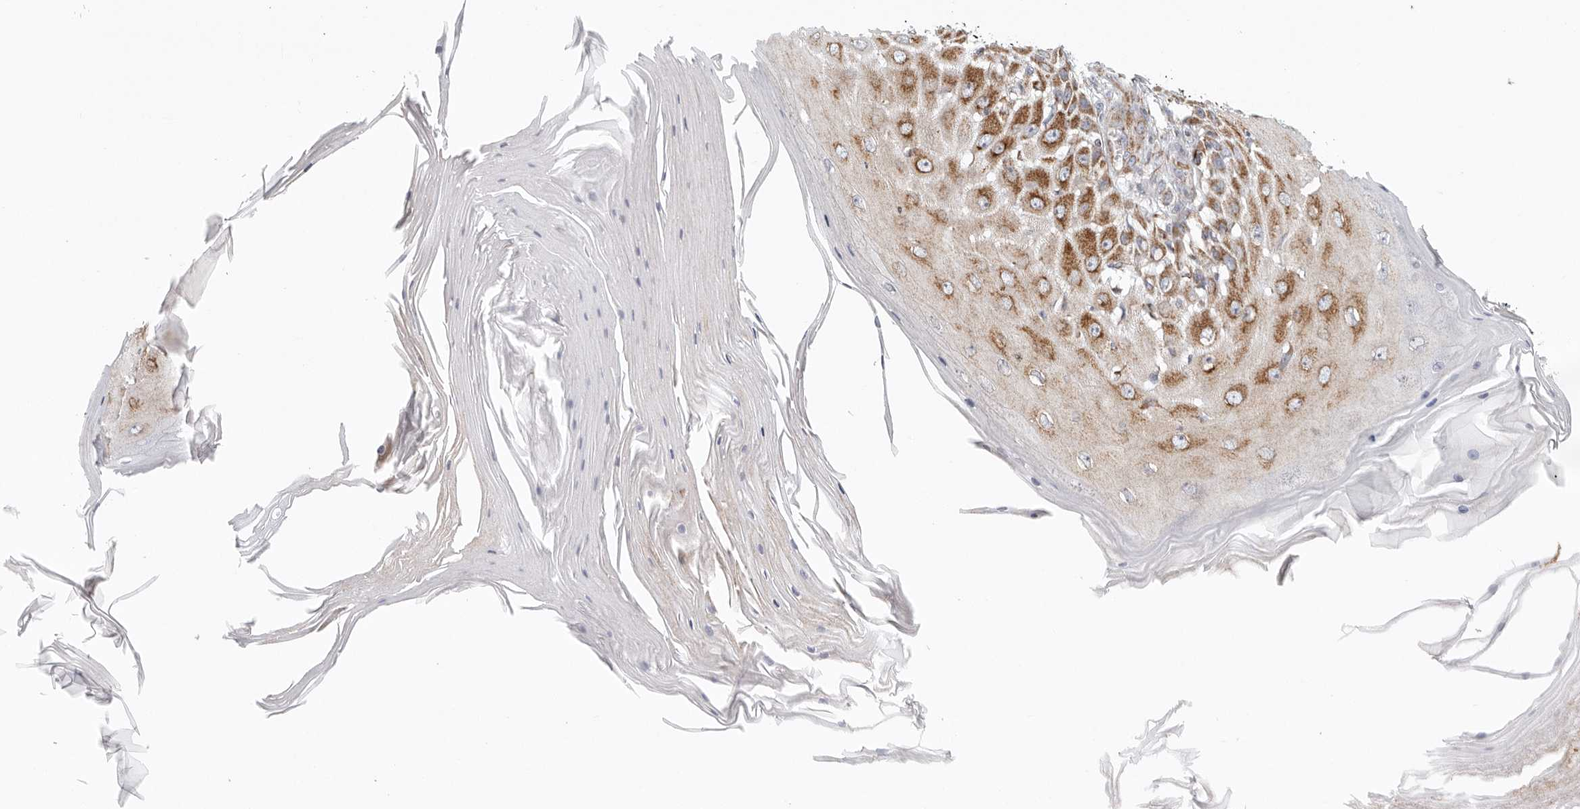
{"staining": {"intensity": "moderate", "quantity": ">75%", "location": "cytoplasmic/membranous"}, "tissue": "skin cancer", "cell_type": "Tumor cells", "image_type": "cancer", "snomed": [{"axis": "morphology", "description": "Squamous cell carcinoma, NOS"}, {"axis": "topography", "description": "Skin"}], "caption": "Squamous cell carcinoma (skin) tissue reveals moderate cytoplasmic/membranous expression in about >75% of tumor cells, visualized by immunohistochemistry. Nuclei are stained in blue.", "gene": "FKBP8", "patient": {"sex": "female", "age": 73}}